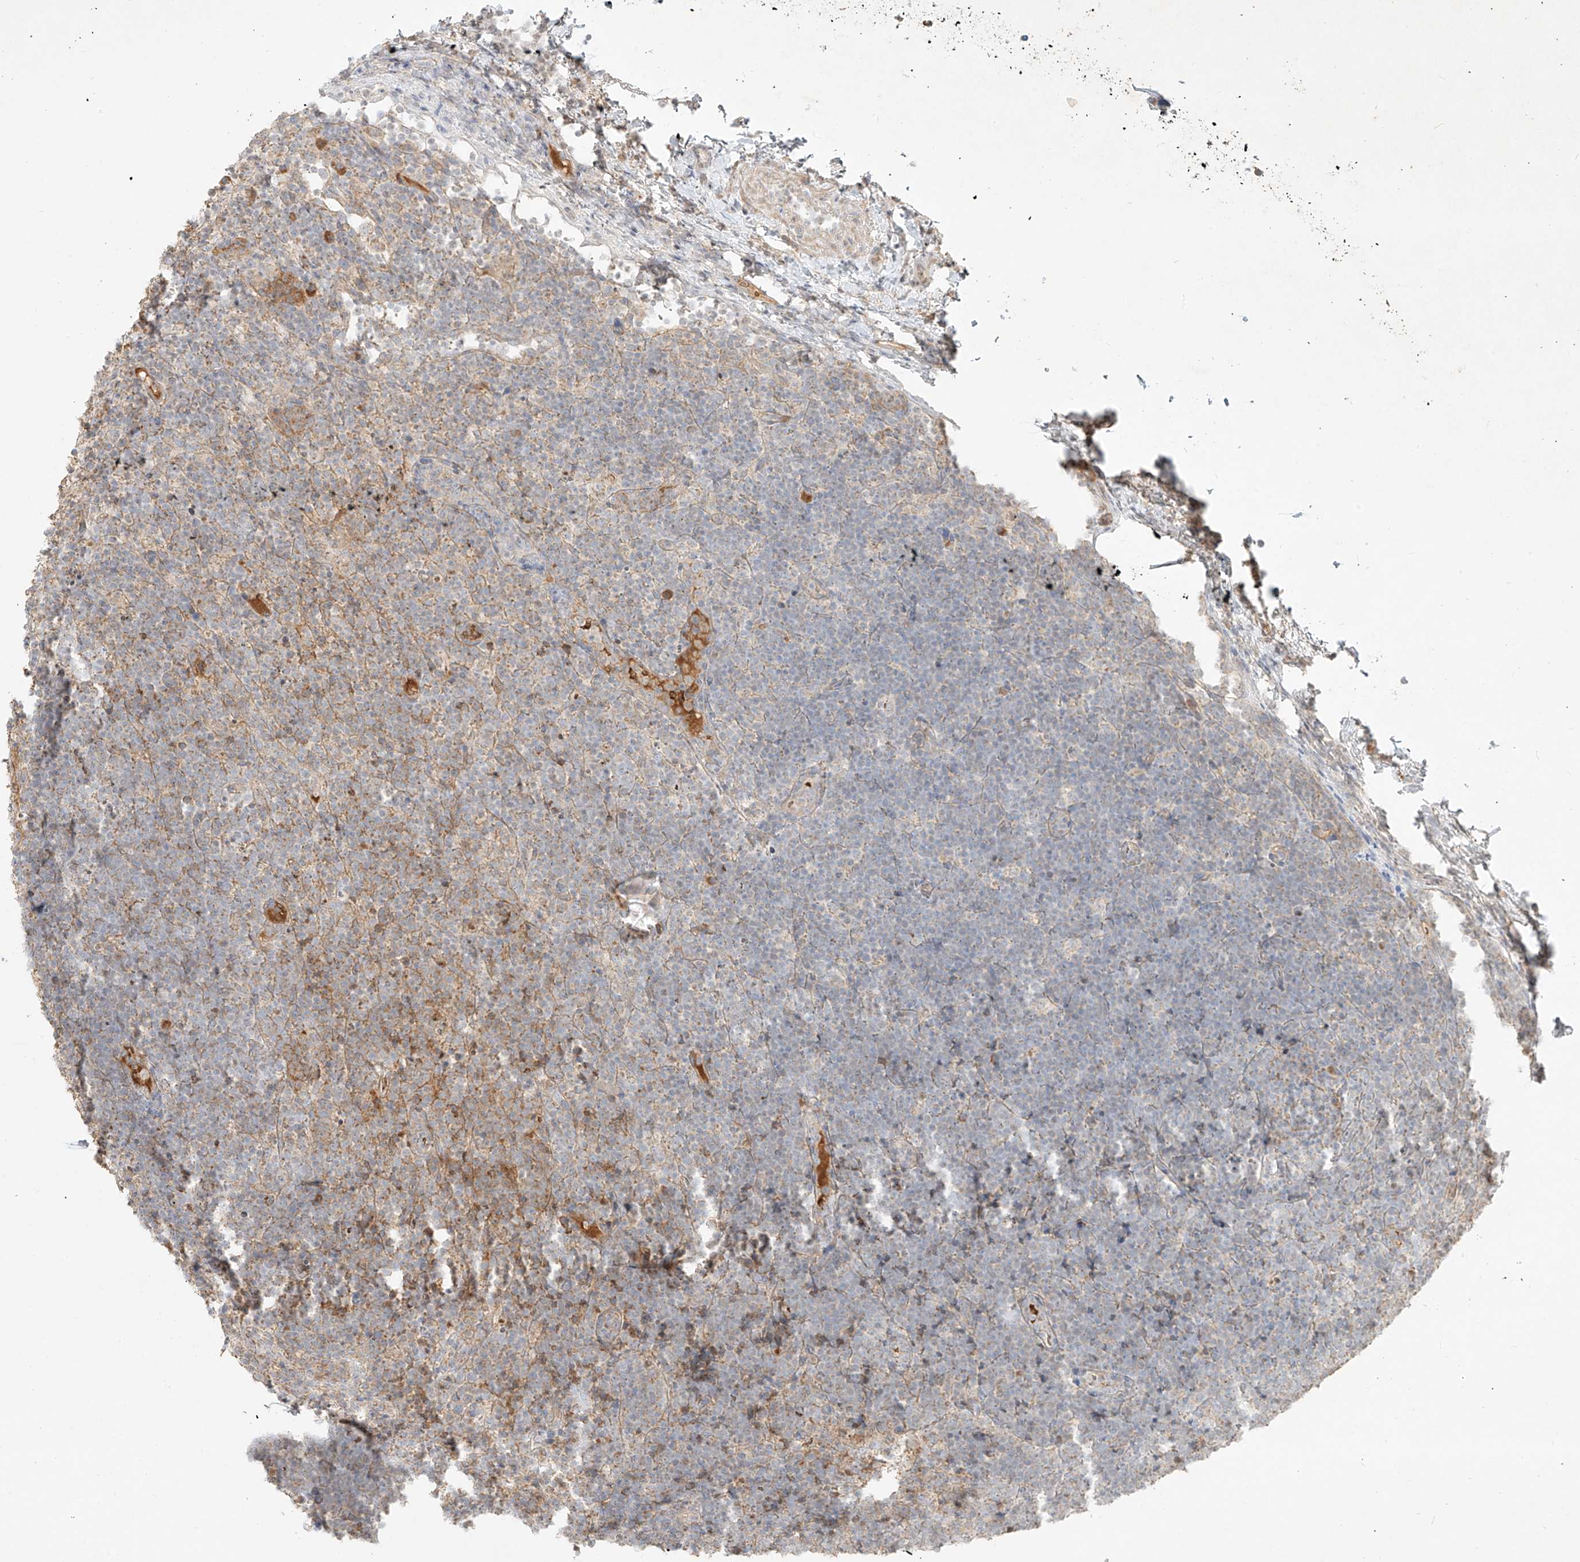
{"staining": {"intensity": "negative", "quantity": "none", "location": "none"}, "tissue": "lymphoma", "cell_type": "Tumor cells", "image_type": "cancer", "snomed": [{"axis": "morphology", "description": "Malignant lymphoma, non-Hodgkin's type, High grade"}, {"axis": "topography", "description": "Lymph node"}], "caption": "The micrograph displays no staining of tumor cells in lymphoma.", "gene": "KPNA7", "patient": {"sex": "male", "age": 13}}